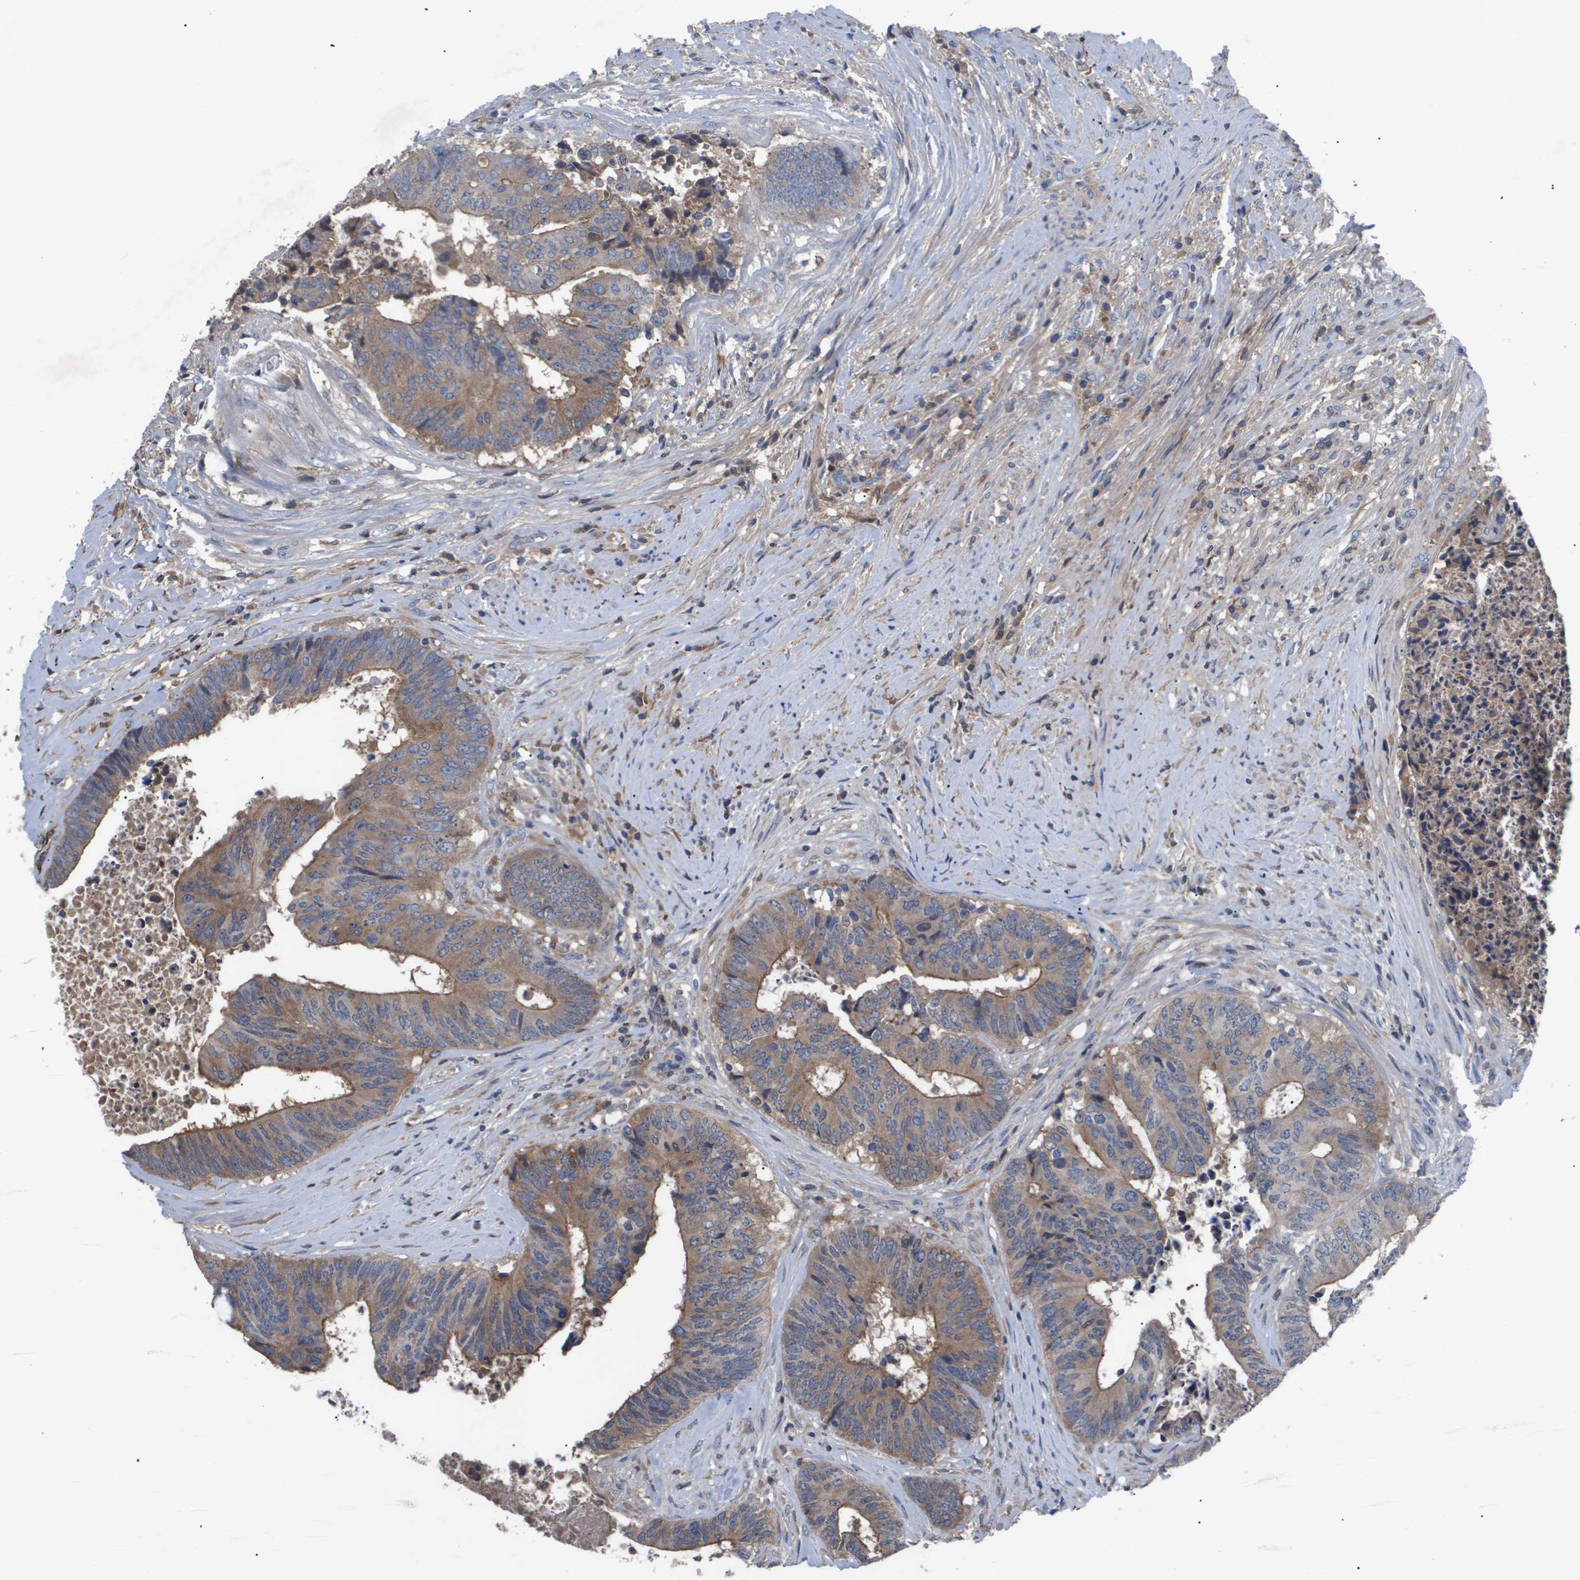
{"staining": {"intensity": "moderate", "quantity": "25%-75%", "location": "cytoplasmic/membranous"}, "tissue": "colorectal cancer", "cell_type": "Tumor cells", "image_type": "cancer", "snomed": [{"axis": "morphology", "description": "Adenocarcinoma, NOS"}, {"axis": "topography", "description": "Rectum"}], "caption": "Colorectal cancer stained for a protein (brown) exhibits moderate cytoplasmic/membranous positive positivity in about 25%-75% of tumor cells.", "gene": "SERPINA6", "patient": {"sex": "male", "age": 72}}